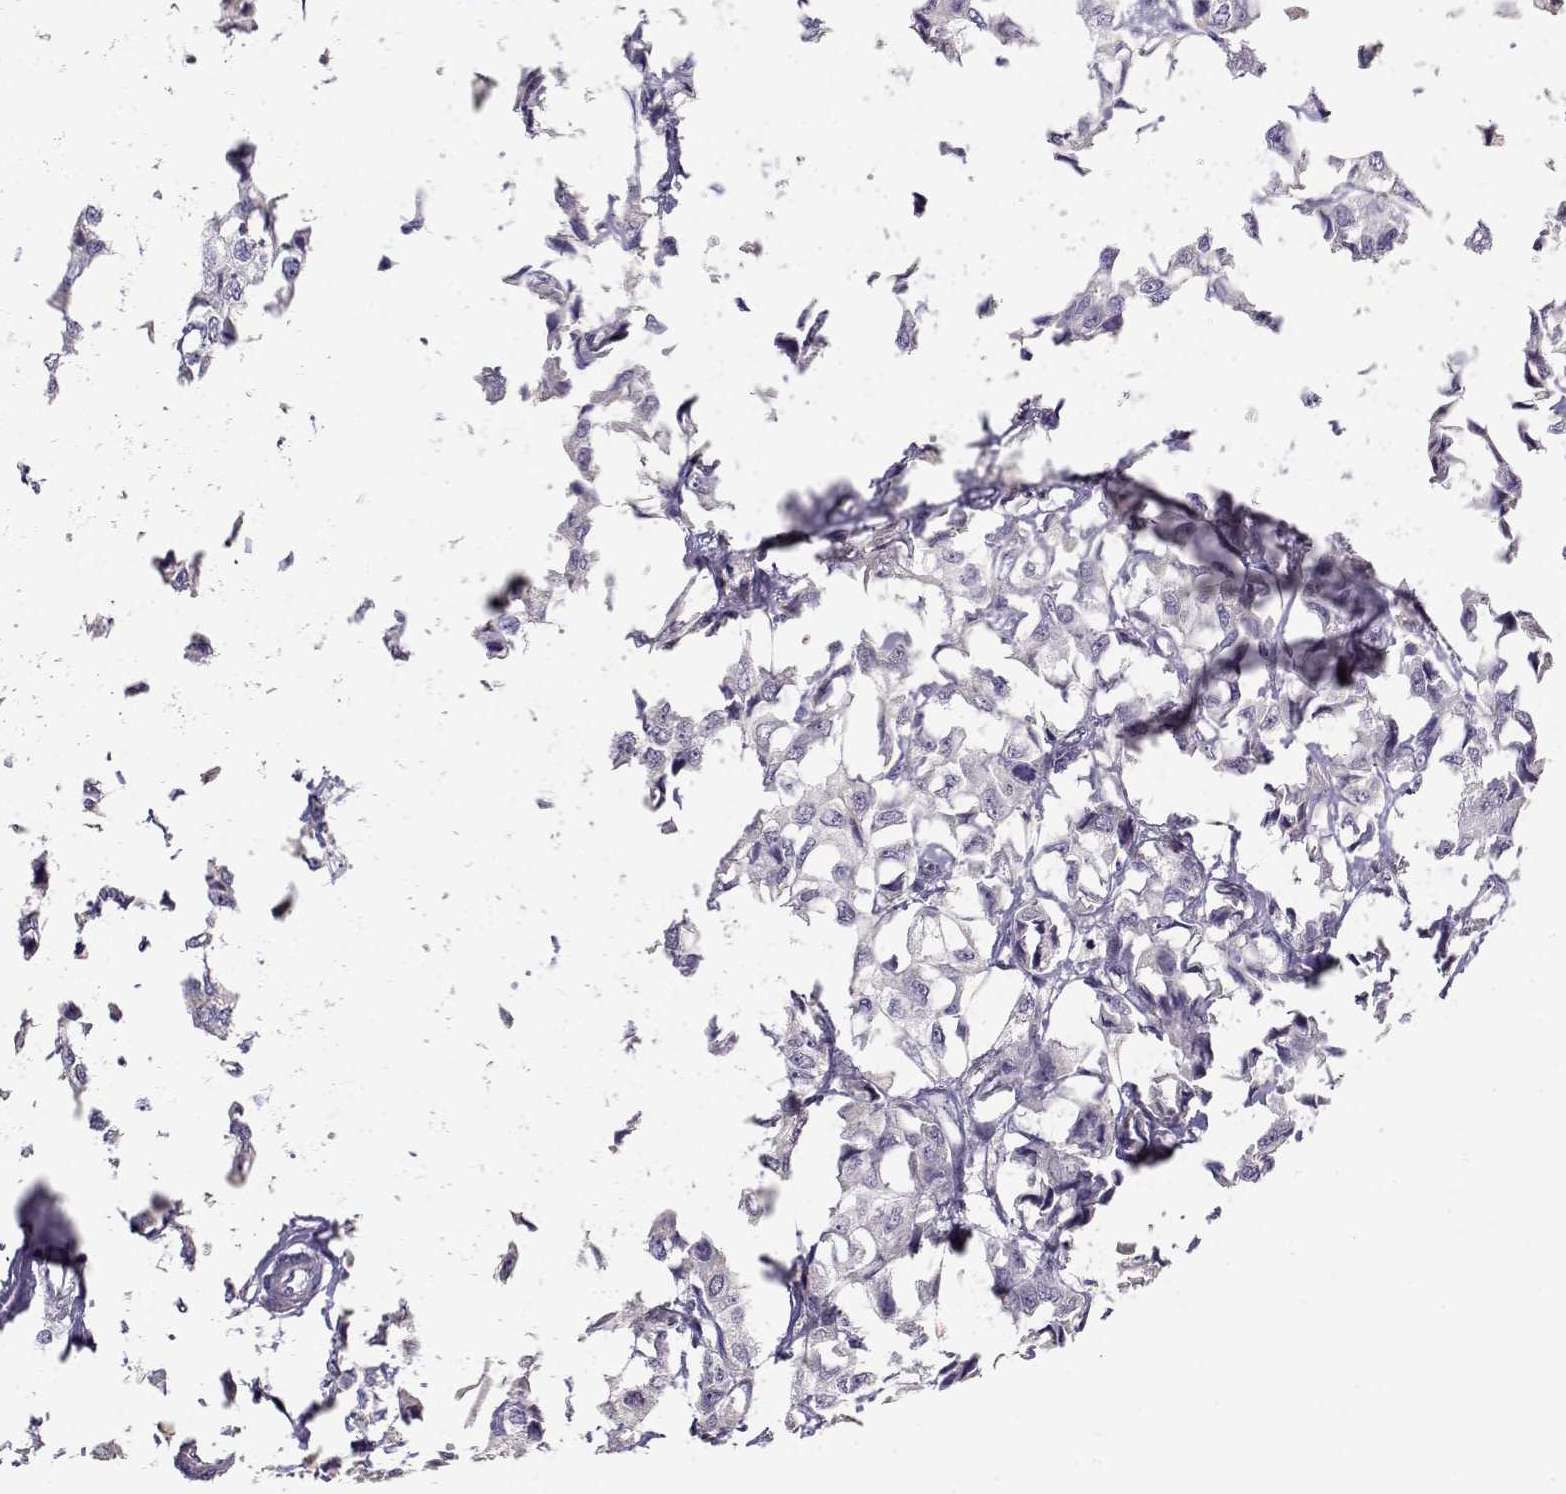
{"staining": {"intensity": "negative", "quantity": "none", "location": "none"}, "tissue": "breast cancer", "cell_type": "Tumor cells", "image_type": "cancer", "snomed": [{"axis": "morphology", "description": "Duct carcinoma"}, {"axis": "topography", "description": "Breast"}], "caption": "Immunohistochemical staining of breast cancer (invasive ductal carcinoma) shows no significant positivity in tumor cells.", "gene": "TACR1", "patient": {"sex": "female", "age": 80}}